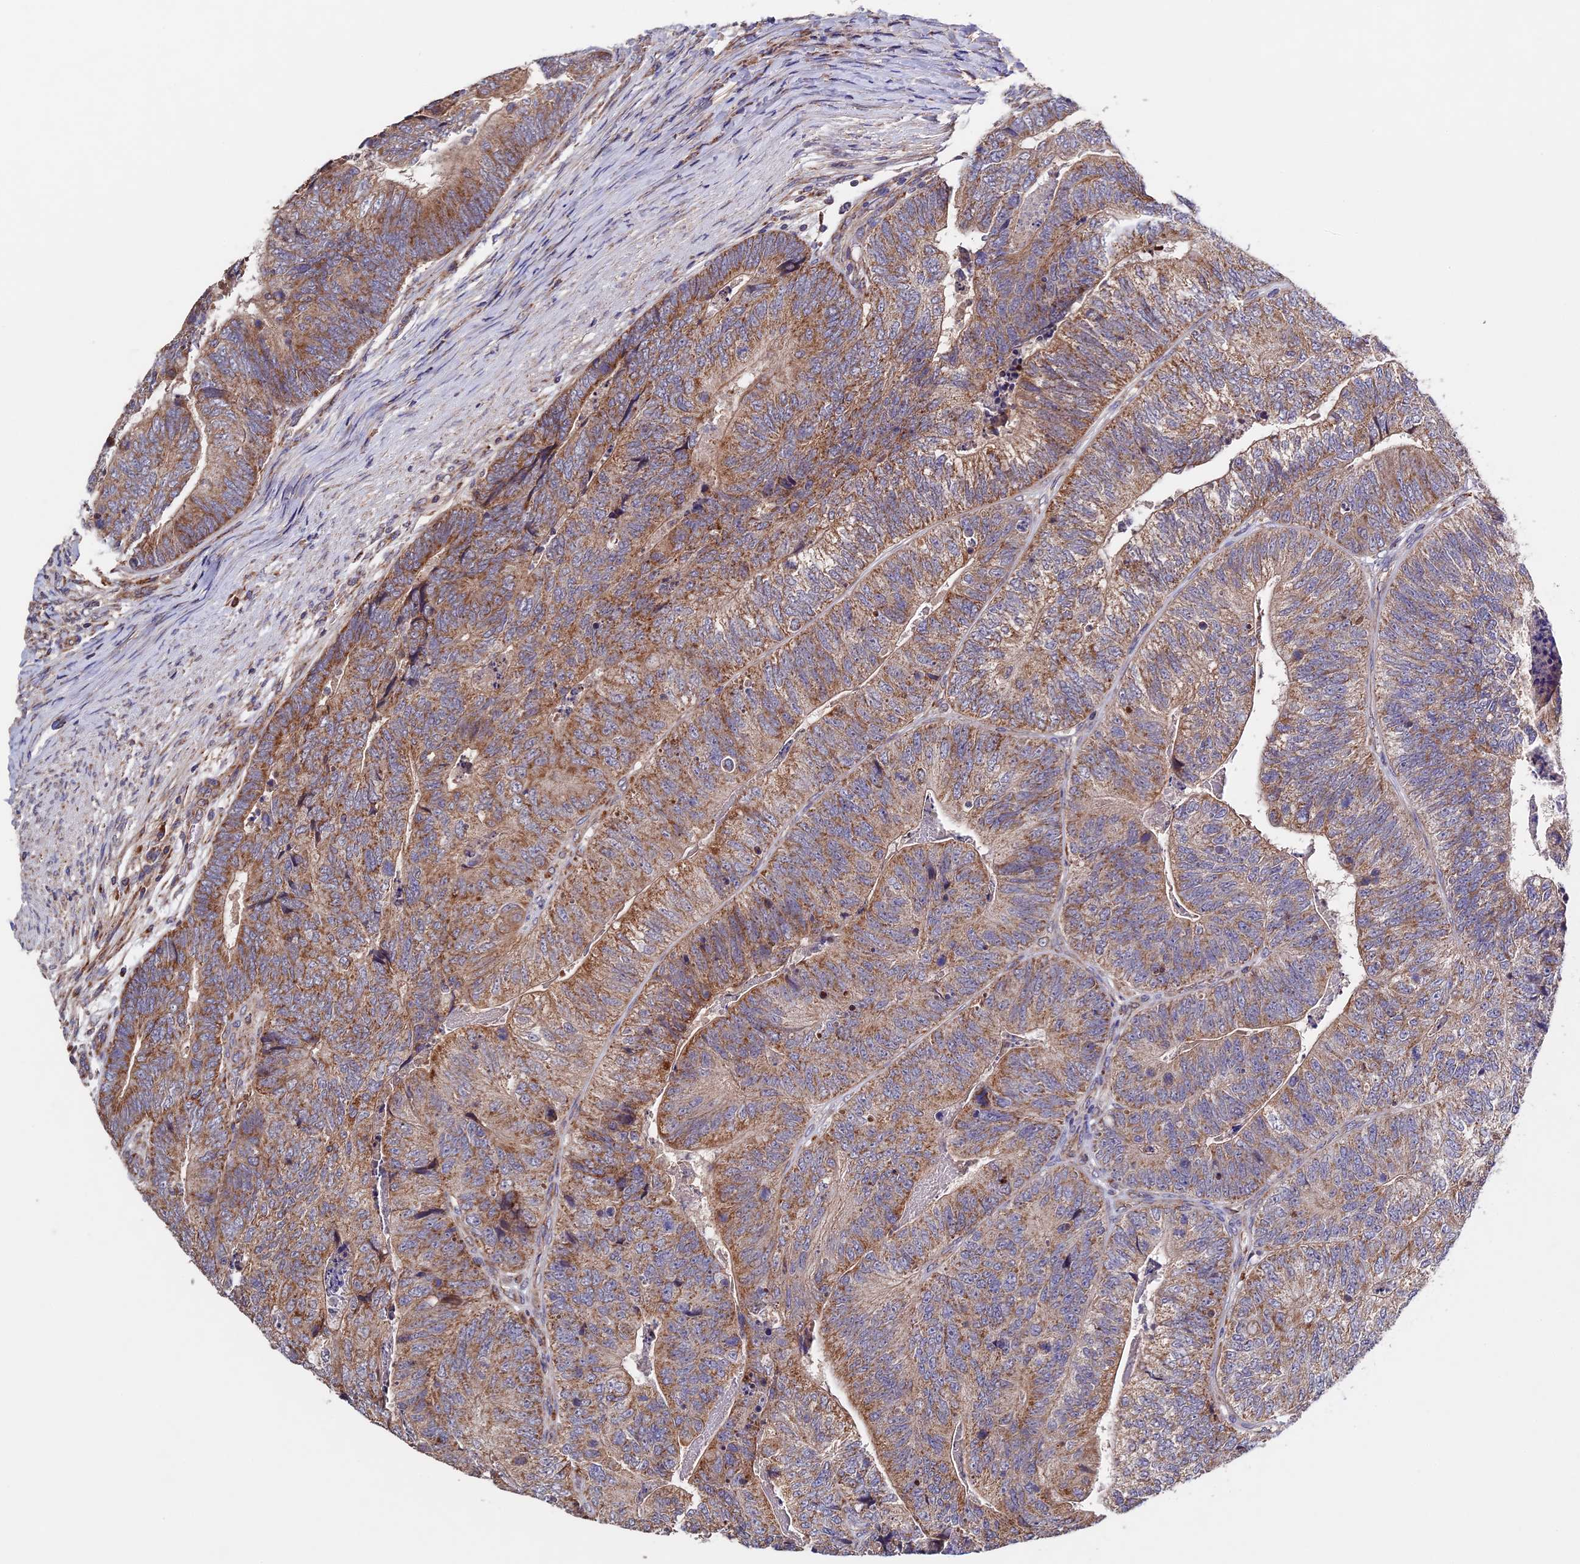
{"staining": {"intensity": "moderate", "quantity": ">75%", "location": "cytoplasmic/membranous"}, "tissue": "colorectal cancer", "cell_type": "Tumor cells", "image_type": "cancer", "snomed": [{"axis": "morphology", "description": "Adenocarcinoma, NOS"}, {"axis": "topography", "description": "Colon"}], "caption": "A photomicrograph showing moderate cytoplasmic/membranous positivity in about >75% of tumor cells in colorectal cancer (adenocarcinoma), as visualized by brown immunohistochemical staining.", "gene": "RNF17", "patient": {"sex": "female", "age": 67}}